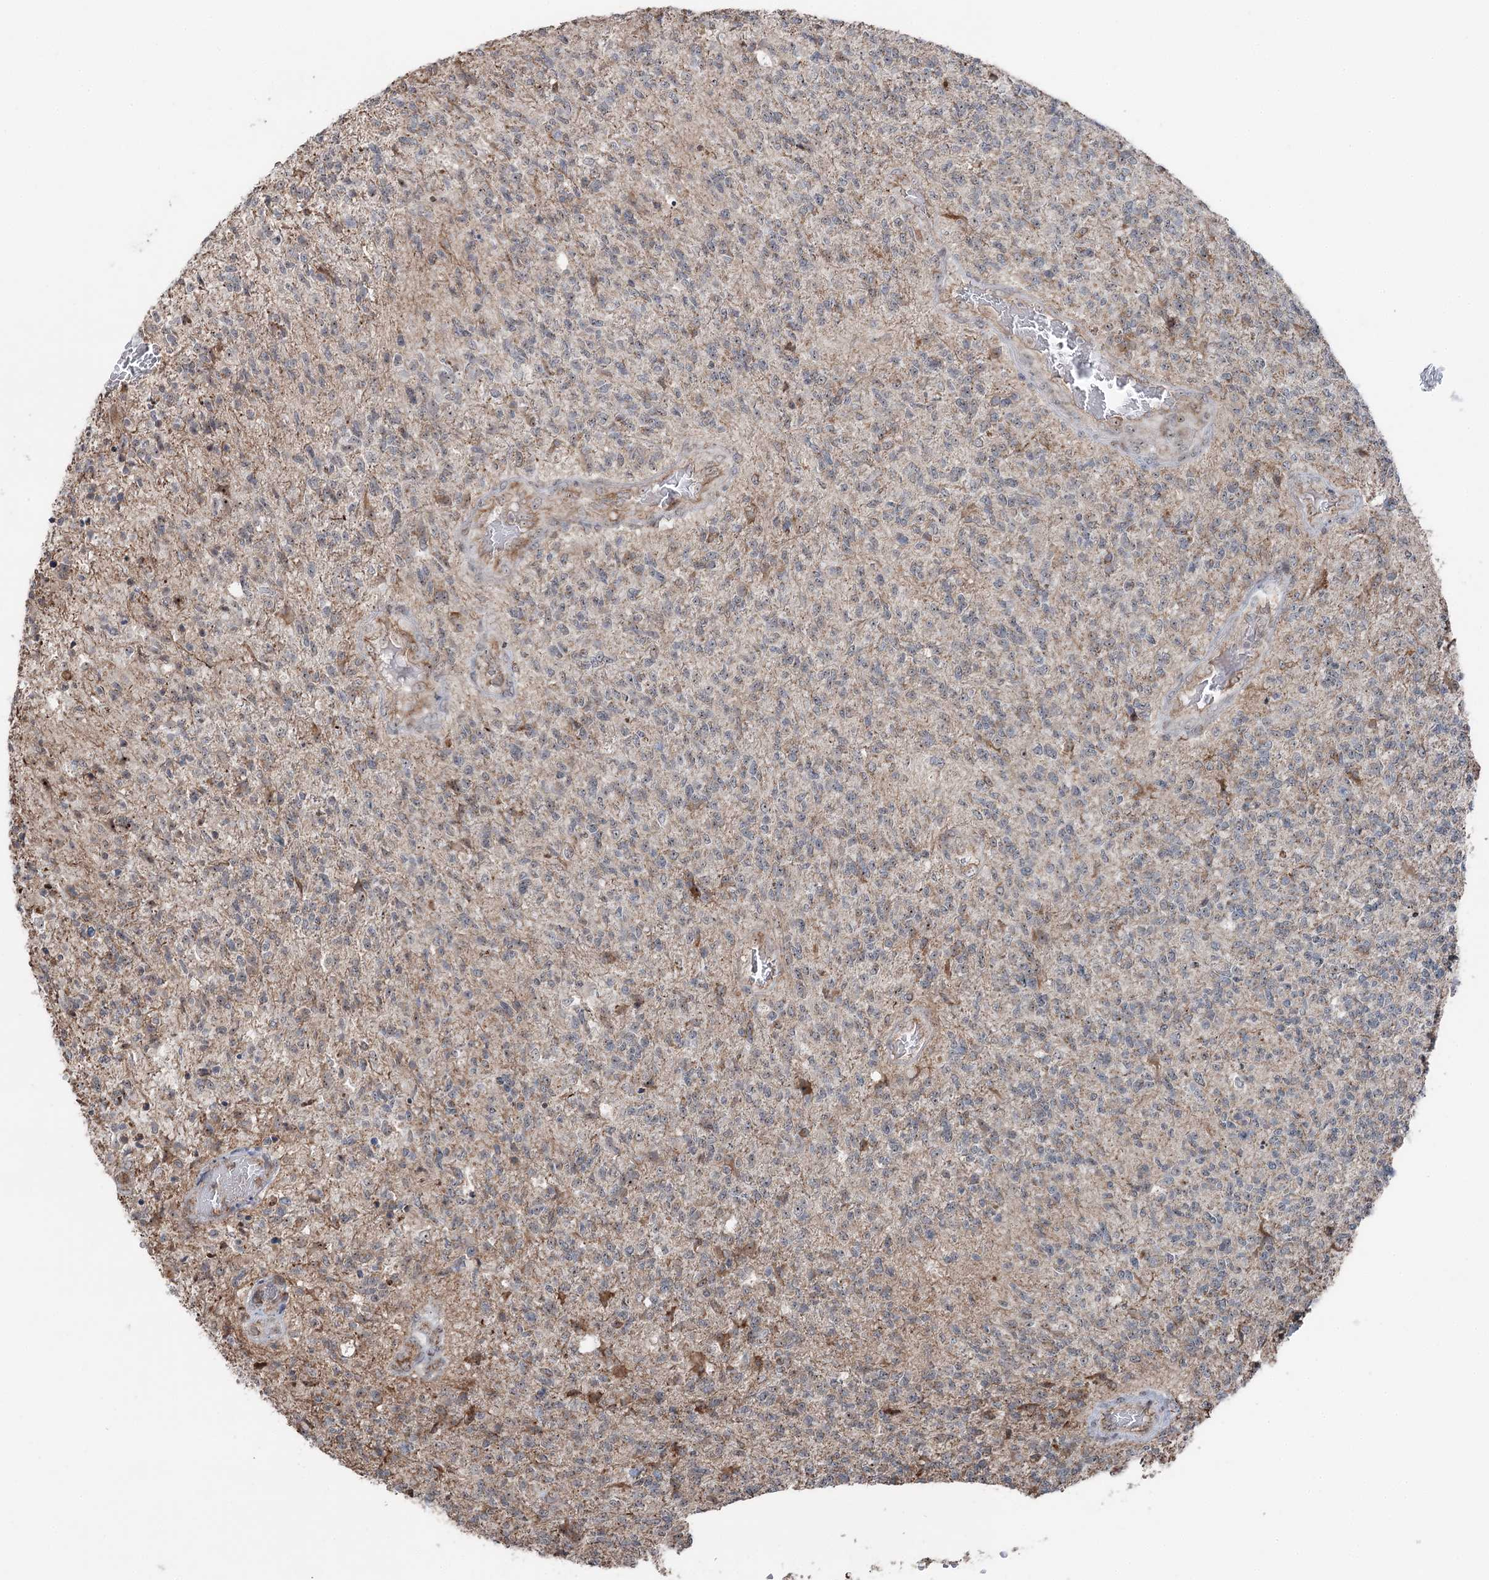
{"staining": {"intensity": "weak", "quantity": "<25%", "location": "cytoplasmic/membranous"}, "tissue": "glioma", "cell_type": "Tumor cells", "image_type": "cancer", "snomed": [{"axis": "morphology", "description": "Glioma, malignant, High grade"}, {"axis": "topography", "description": "Brain"}], "caption": "Immunohistochemical staining of human malignant glioma (high-grade) displays no significant staining in tumor cells. (Stains: DAB IHC with hematoxylin counter stain, Microscopy: brightfield microscopy at high magnification).", "gene": "STEEP1", "patient": {"sex": "male", "age": 56}}